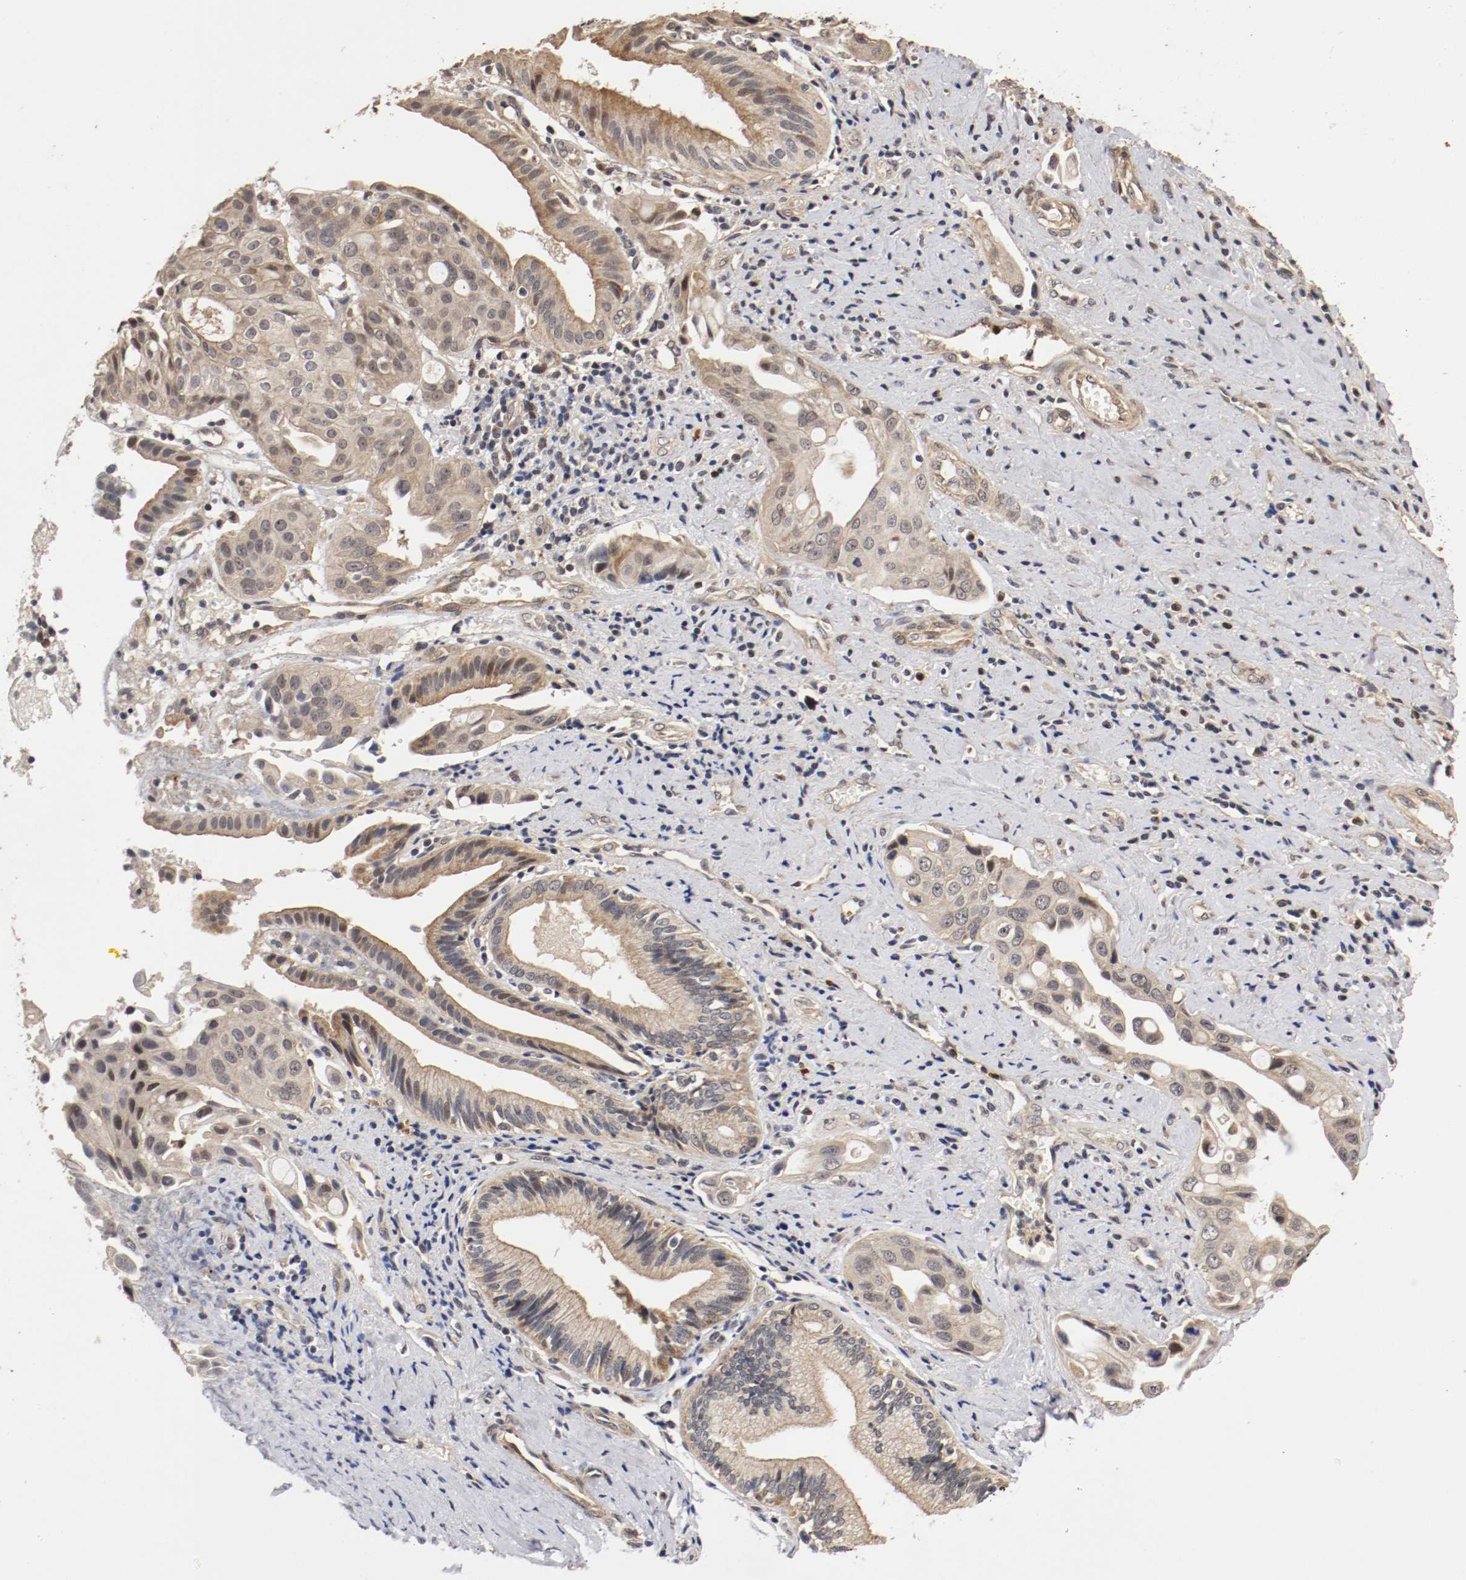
{"staining": {"intensity": "moderate", "quantity": ">75%", "location": "cytoplasmic/membranous,nuclear"}, "tissue": "pancreatic cancer", "cell_type": "Tumor cells", "image_type": "cancer", "snomed": [{"axis": "morphology", "description": "Adenocarcinoma, NOS"}, {"axis": "topography", "description": "Pancreas"}], "caption": "A brown stain highlights moderate cytoplasmic/membranous and nuclear expression of a protein in pancreatic cancer (adenocarcinoma) tumor cells.", "gene": "TNFRSF1B", "patient": {"sex": "female", "age": 60}}